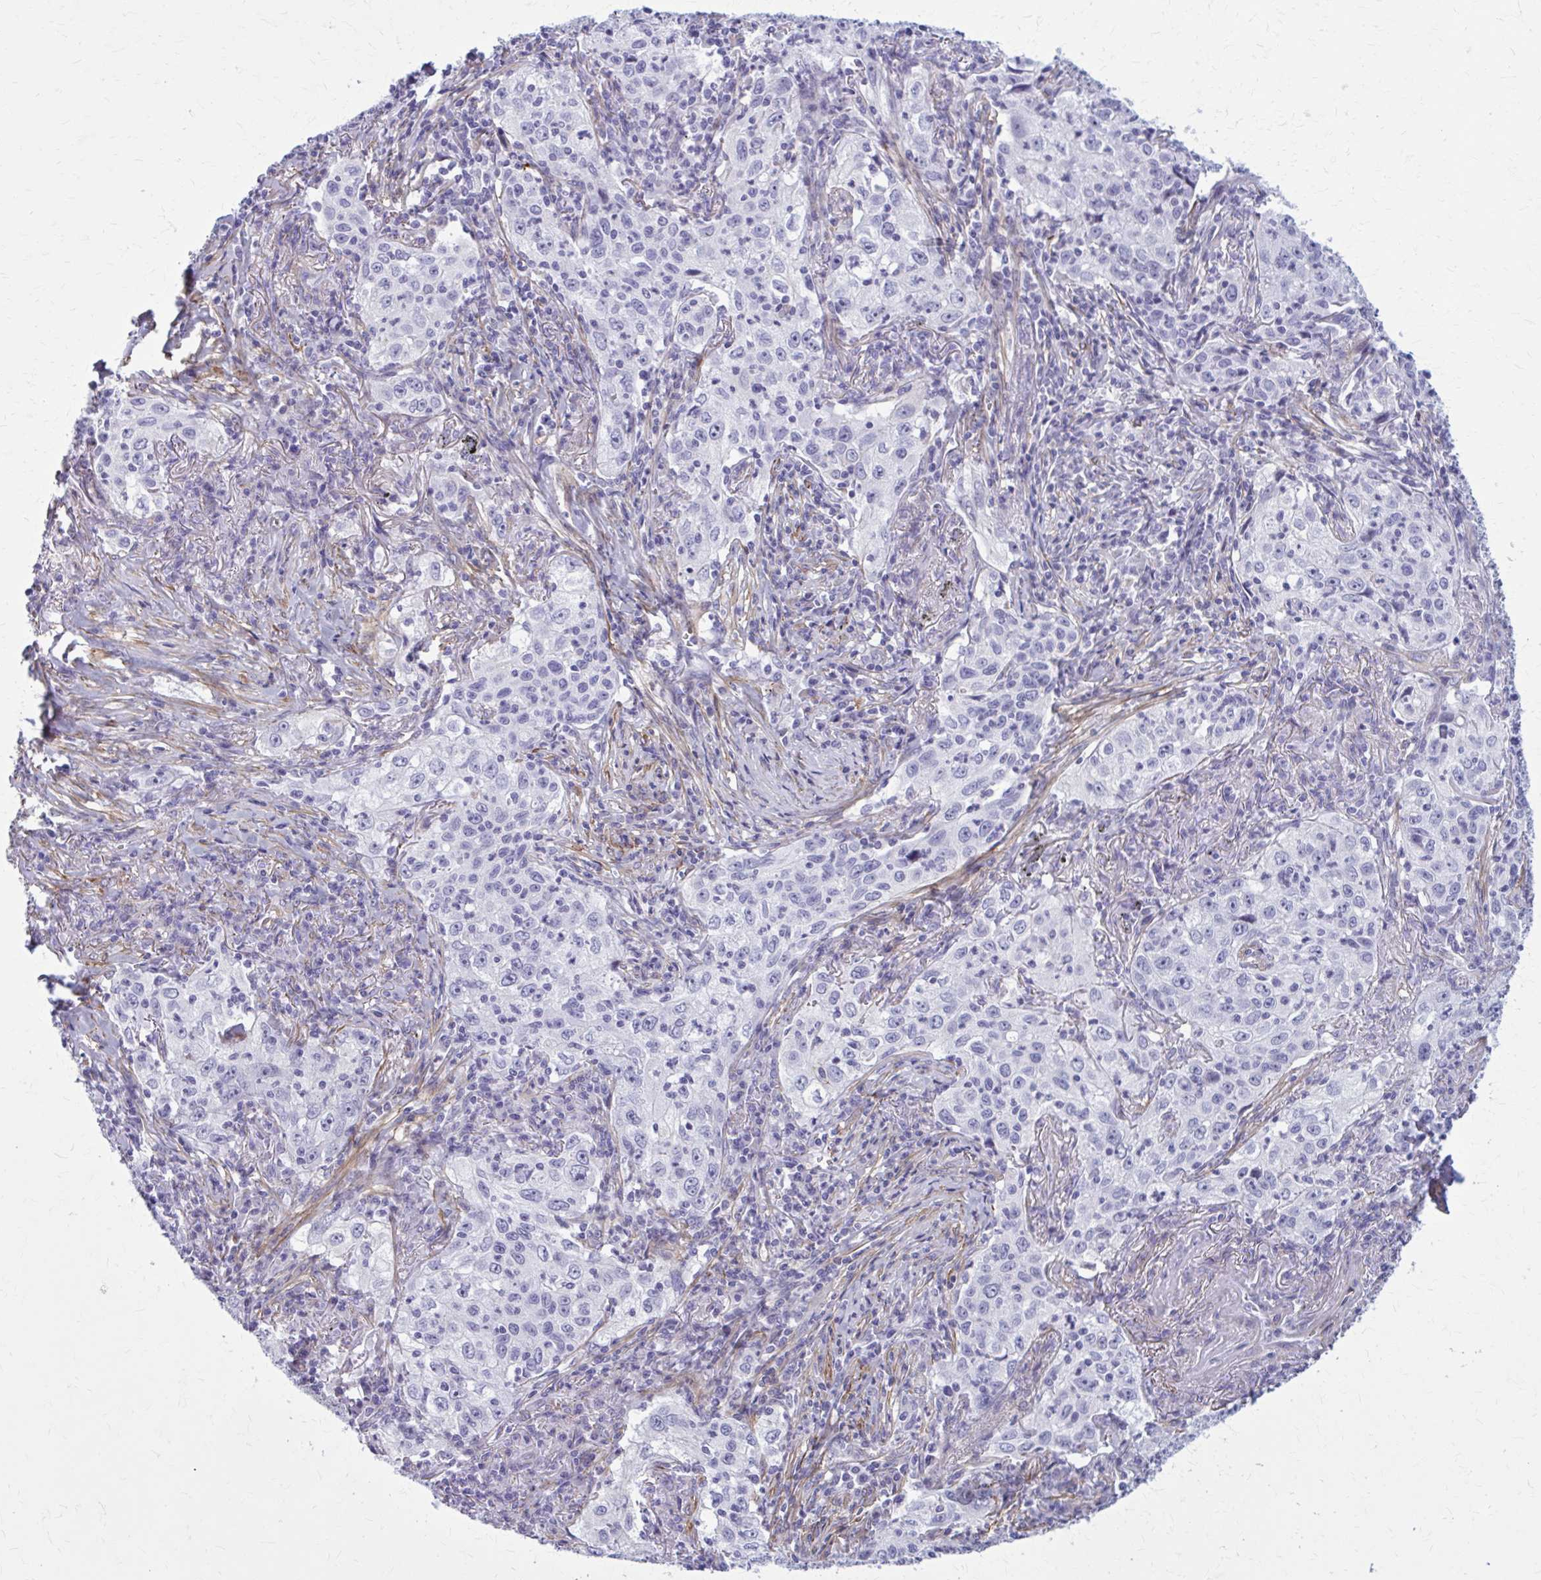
{"staining": {"intensity": "negative", "quantity": "none", "location": "none"}, "tissue": "lung cancer", "cell_type": "Tumor cells", "image_type": "cancer", "snomed": [{"axis": "morphology", "description": "Squamous cell carcinoma, NOS"}, {"axis": "topography", "description": "Lung"}], "caption": "IHC of squamous cell carcinoma (lung) exhibits no expression in tumor cells.", "gene": "AKAP12", "patient": {"sex": "male", "age": 71}}